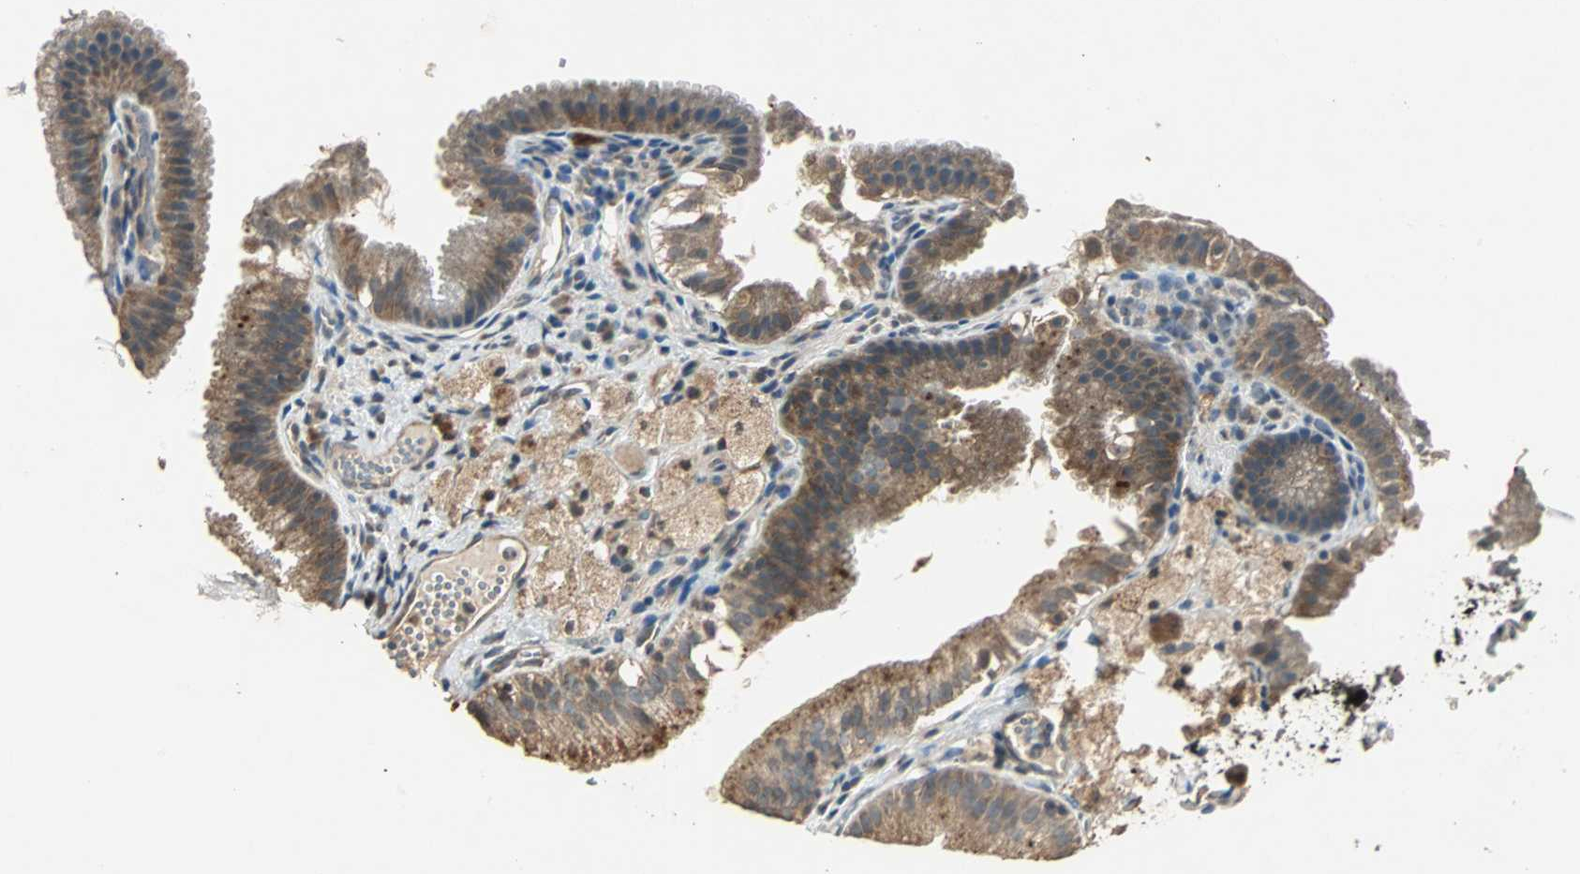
{"staining": {"intensity": "moderate", "quantity": ">75%", "location": "cytoplasmic/membranous"}, "tissue": "gallbladder", "cell_type": "Glandular cells", "image_type": "normal", "snomed": [{"axis": "morphology", "description": "Normal tissue, NOS"}, {"axis": "topography", "description": "Gallbladder"}], "caption": "The photomicrograph reveals staining of benign gallbladder, revealing moderate cytoplasmic/membranous protein expression (brown color) within glandular cells.", "gene": "ABHD2", "patient": {"sex": "female", "age": 24}}